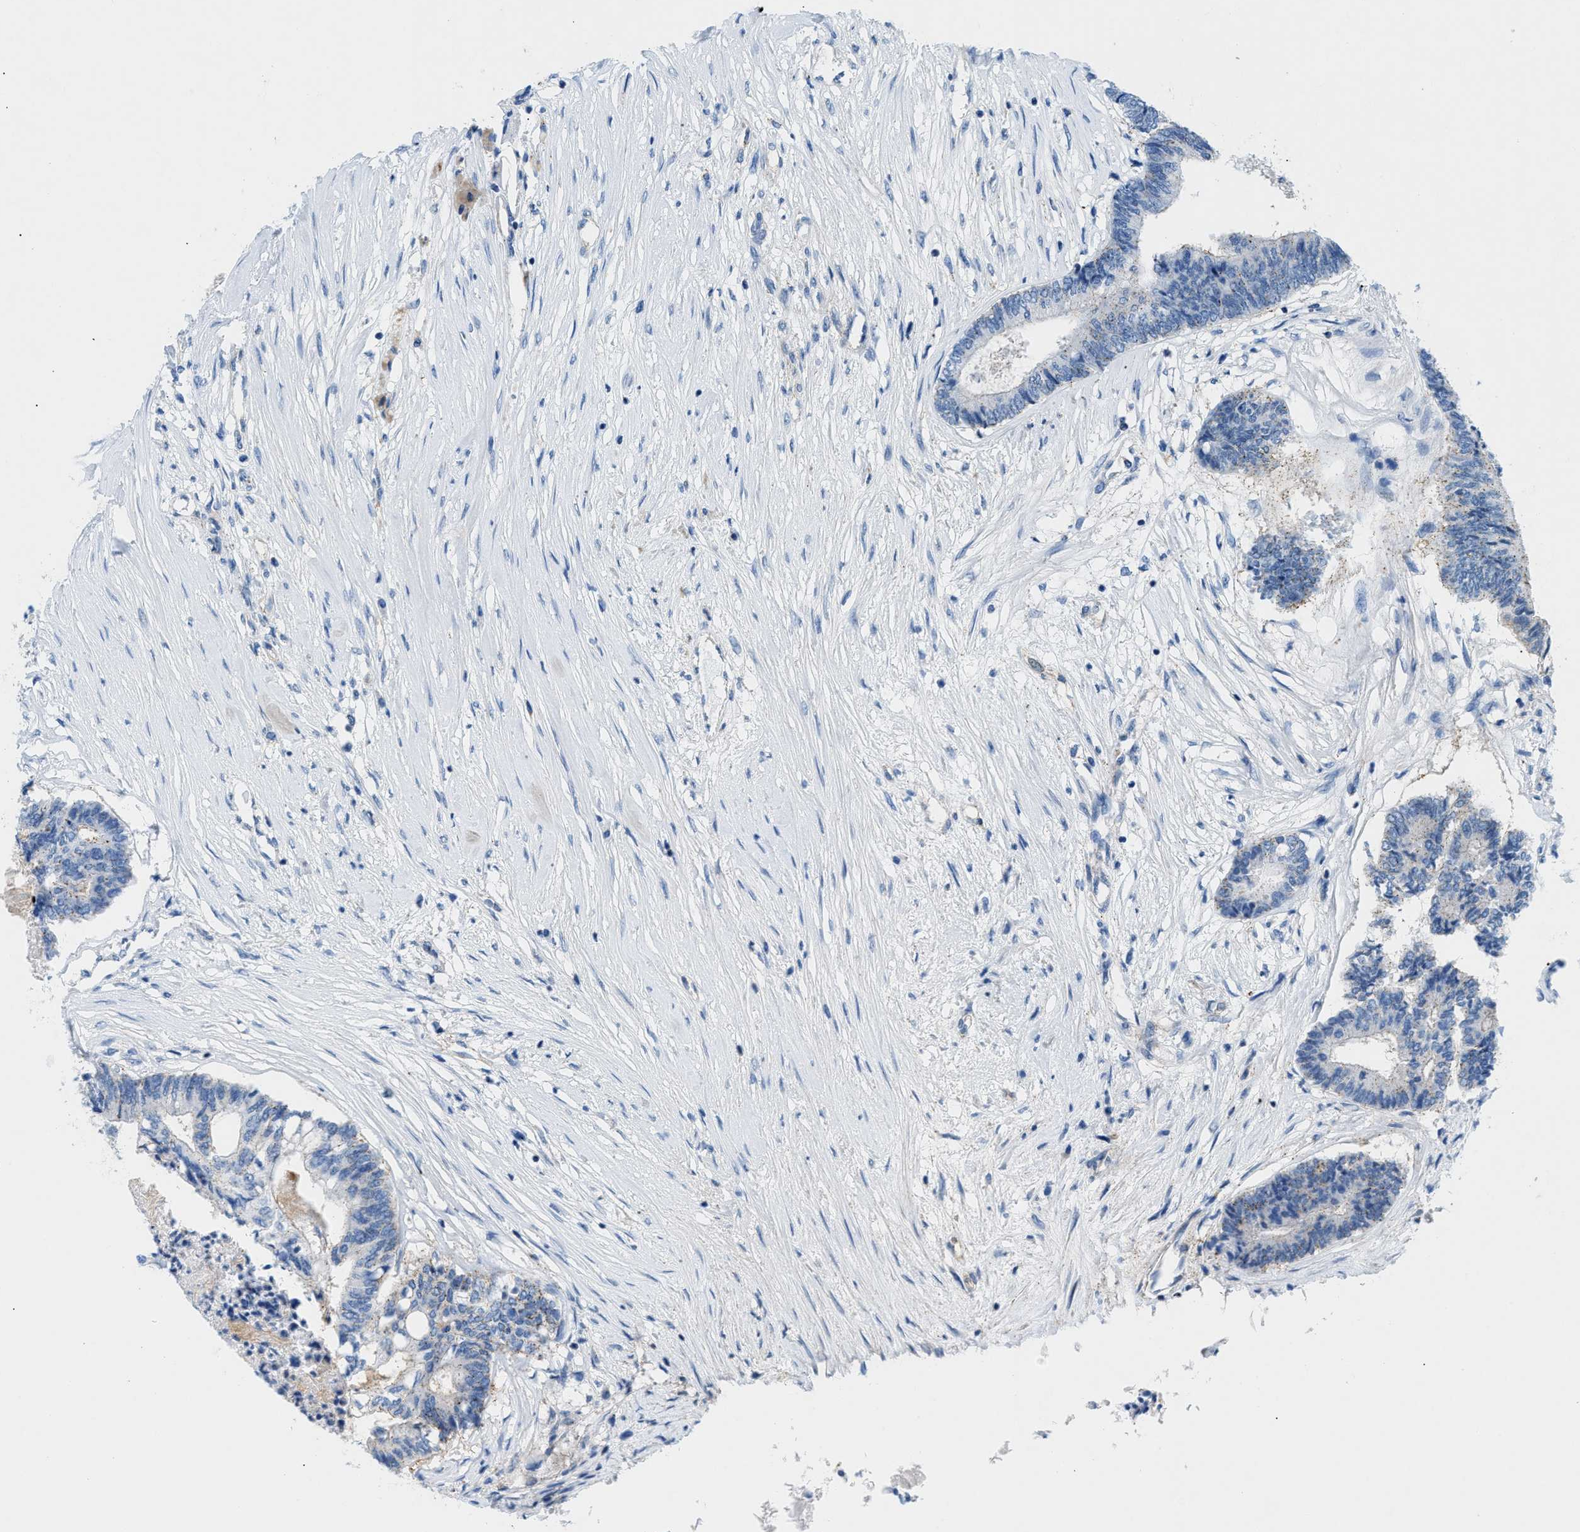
{"staining": {"intensity": "negative", "quantity": "none", "location": "none"}, "tissue": "colorectal cancer", "cell_type": "Tumor cells", "image_type": "cancer", "snomed": [{"axis": "morphology", "description": "Adenocarcinoma, NOS"}, {"axis": "topography", "description": "Rectum"}], "caption": "The photomicrograph shows no staining of tumor cells in colorectal cancer (adenocarcinoma).", "gene": "FDCSP", "patient": {"sex": "male", "age": 63}}